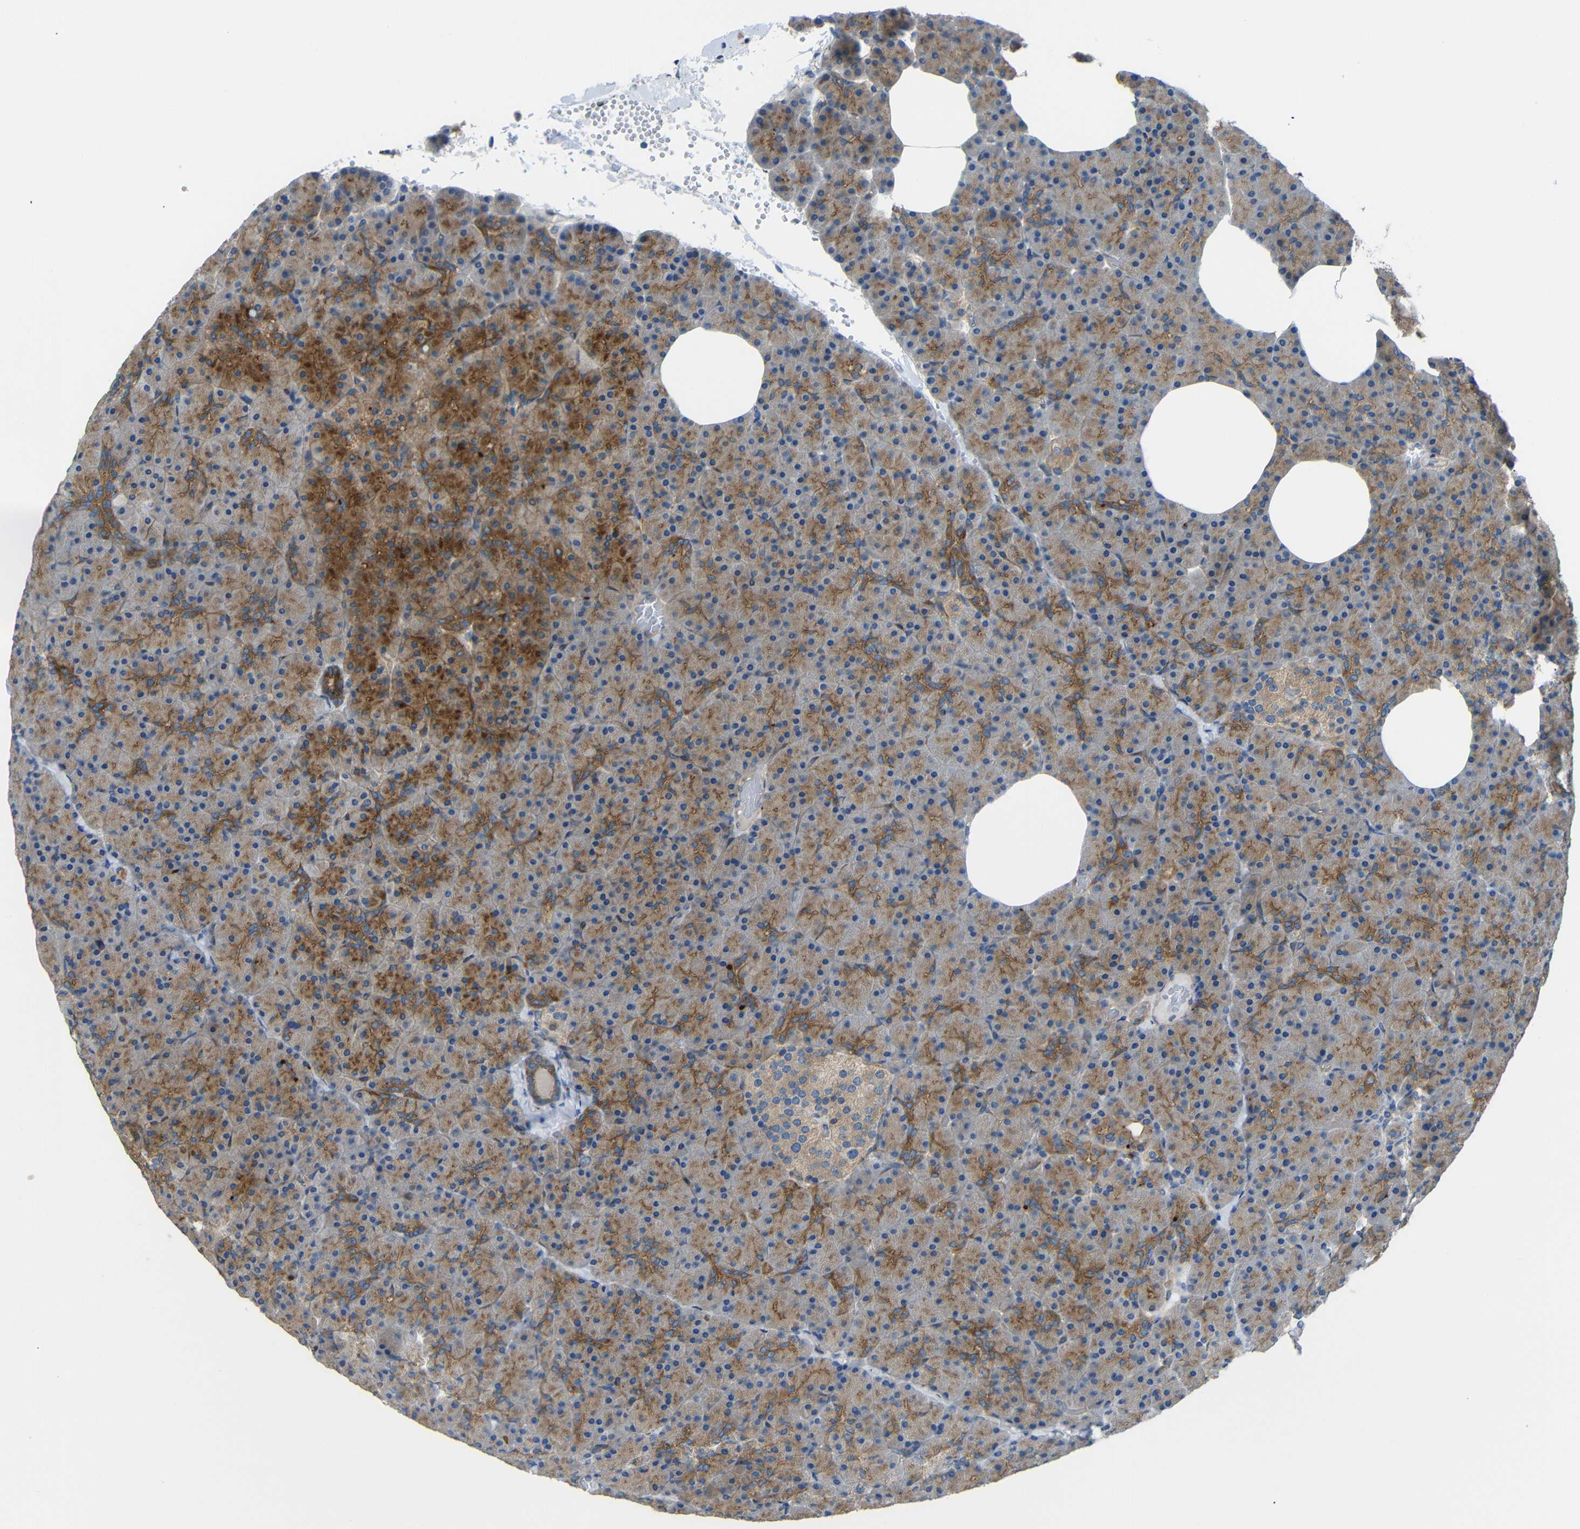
{"staining": {"intensity": "moderate", "quantity": ">75%", "location": "cytoplasmic/membranous"}, "tissue": "pancreas", "cell_type": "Exocrine glandular cells", "image_type": "normal", "snomed": [{"axis": "morphology", "description": "Normal tissue, NOS"}, {"axis": "topography", "description": "Pancreas"}], "caption": "The photomicrograph exhibits immunohistochemical staining of normal pancreas. There is moderate cytoplasmic/membranous staining is seen in approximately >75% of exocrine glandular cells. The protein of interest is shown in brown color, while the nuclei are stained blue.", "gene": "SYPL1", "patient": {"sex": "female", "age": 35}}